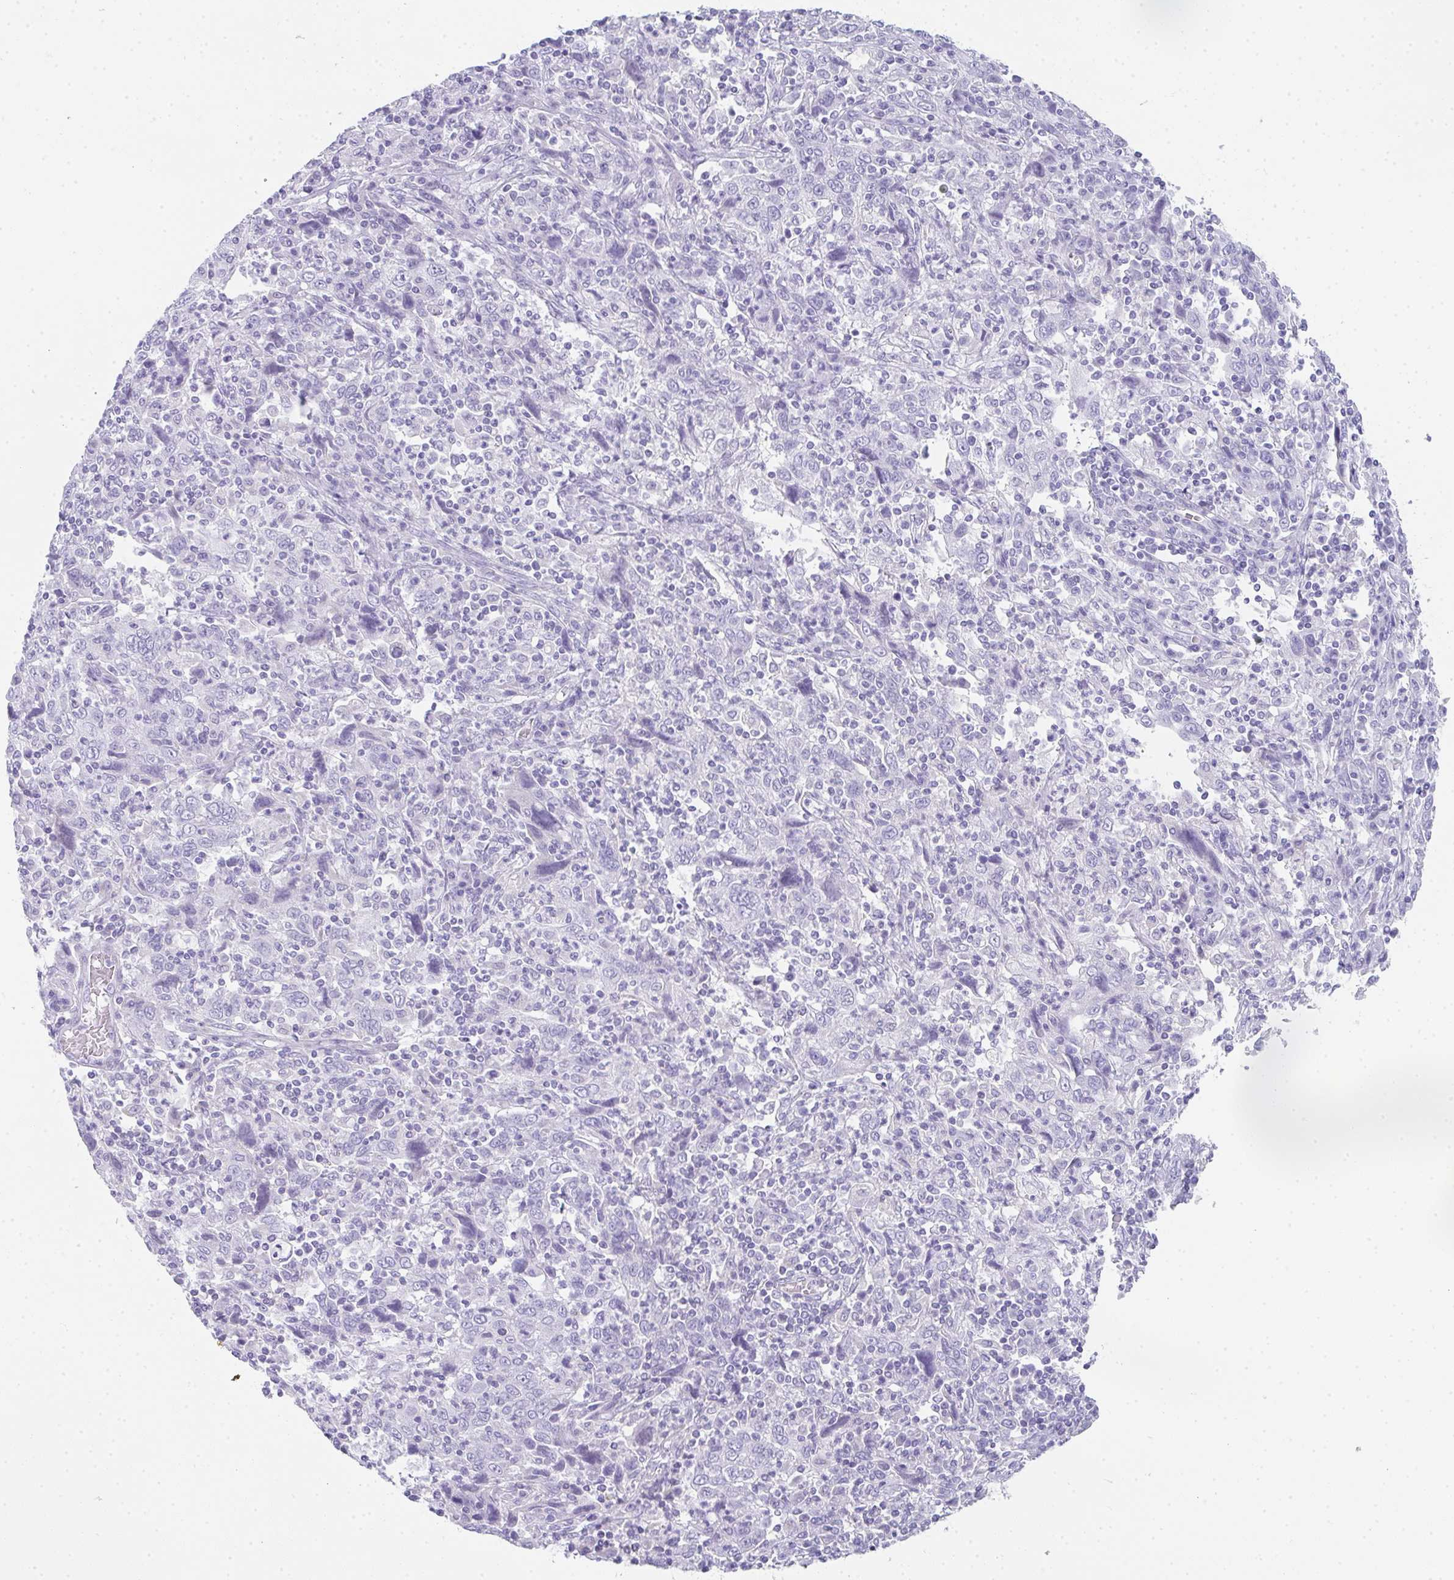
{"staining": {"intensity": "negative", "quantity": "none", "location": "none"}, "tissue": "cervical cancer", "cell_type": "Tumor cells", "image_type": "cancer", "snomed": [{"axis": "morphology", "description": "Squamous cell carcinoma, NOS"}, {"axis": "topography", "description": "Cervix"}], "caption": "Tumor cells are negative for protein expression in human cervical cancer (squamous cell carcinoma).", "gene": "RLF", "patient": {"sex": "female", "age": 46}}